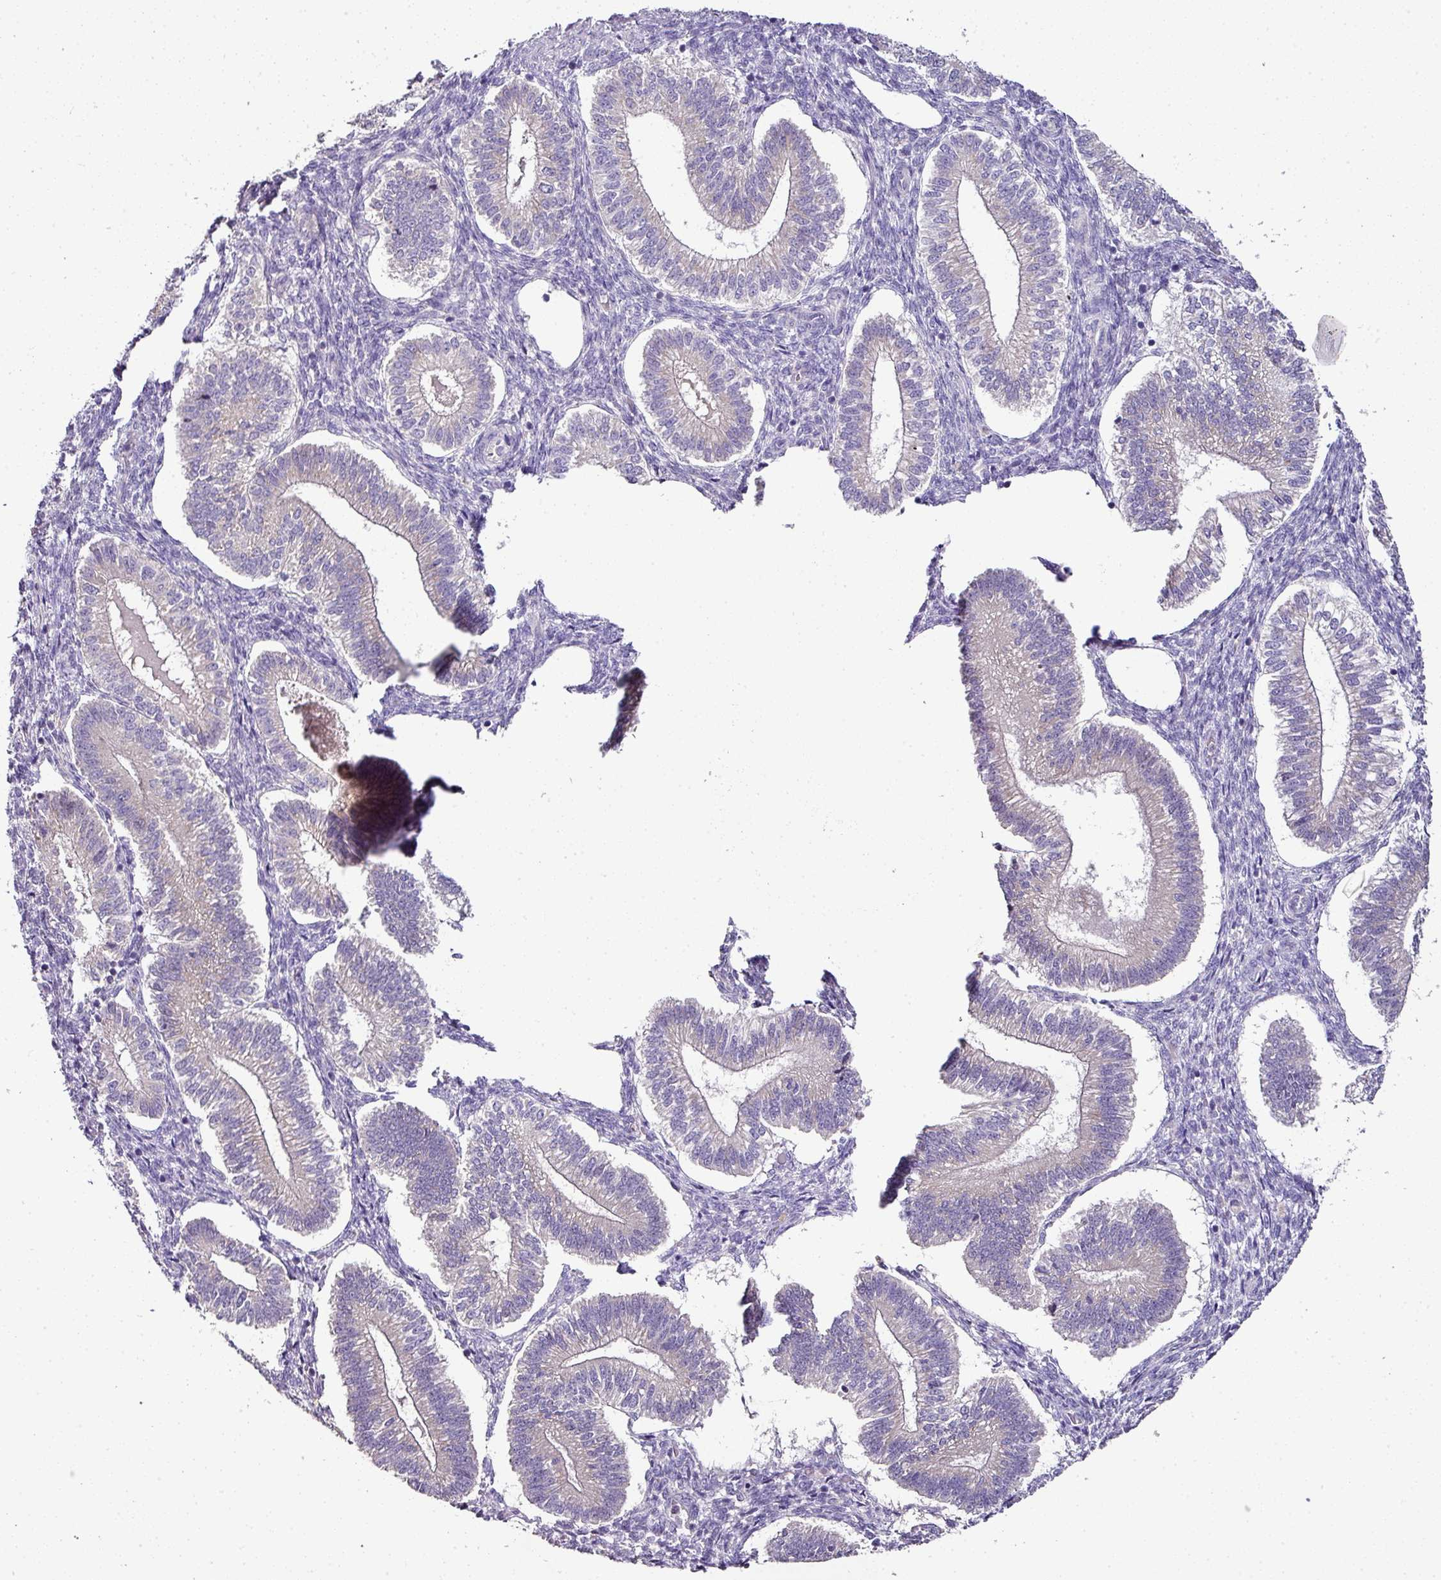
{"staining": {"intensity": "negative", "quantity": "none", "location": "none"}, "tissue": "endometrium", "cell_type": "Cells in endometrial stroma", "image_type": "normal", "snomed": [{"axis": "morphology", "description": "Normal tissue, NOS"}, {"axis": "topography", "description": "Endometrium"}], "caption": "This micrograph is of unremarkable endometrium stained with immunohistochemistry (IHC) to label a protein in brown with the nuclei are counter-stained blue. There is no positivity in cells in endometrial stroma.", "gene": "SKIC2", "patient": {"sex": "female", "age": 25}}